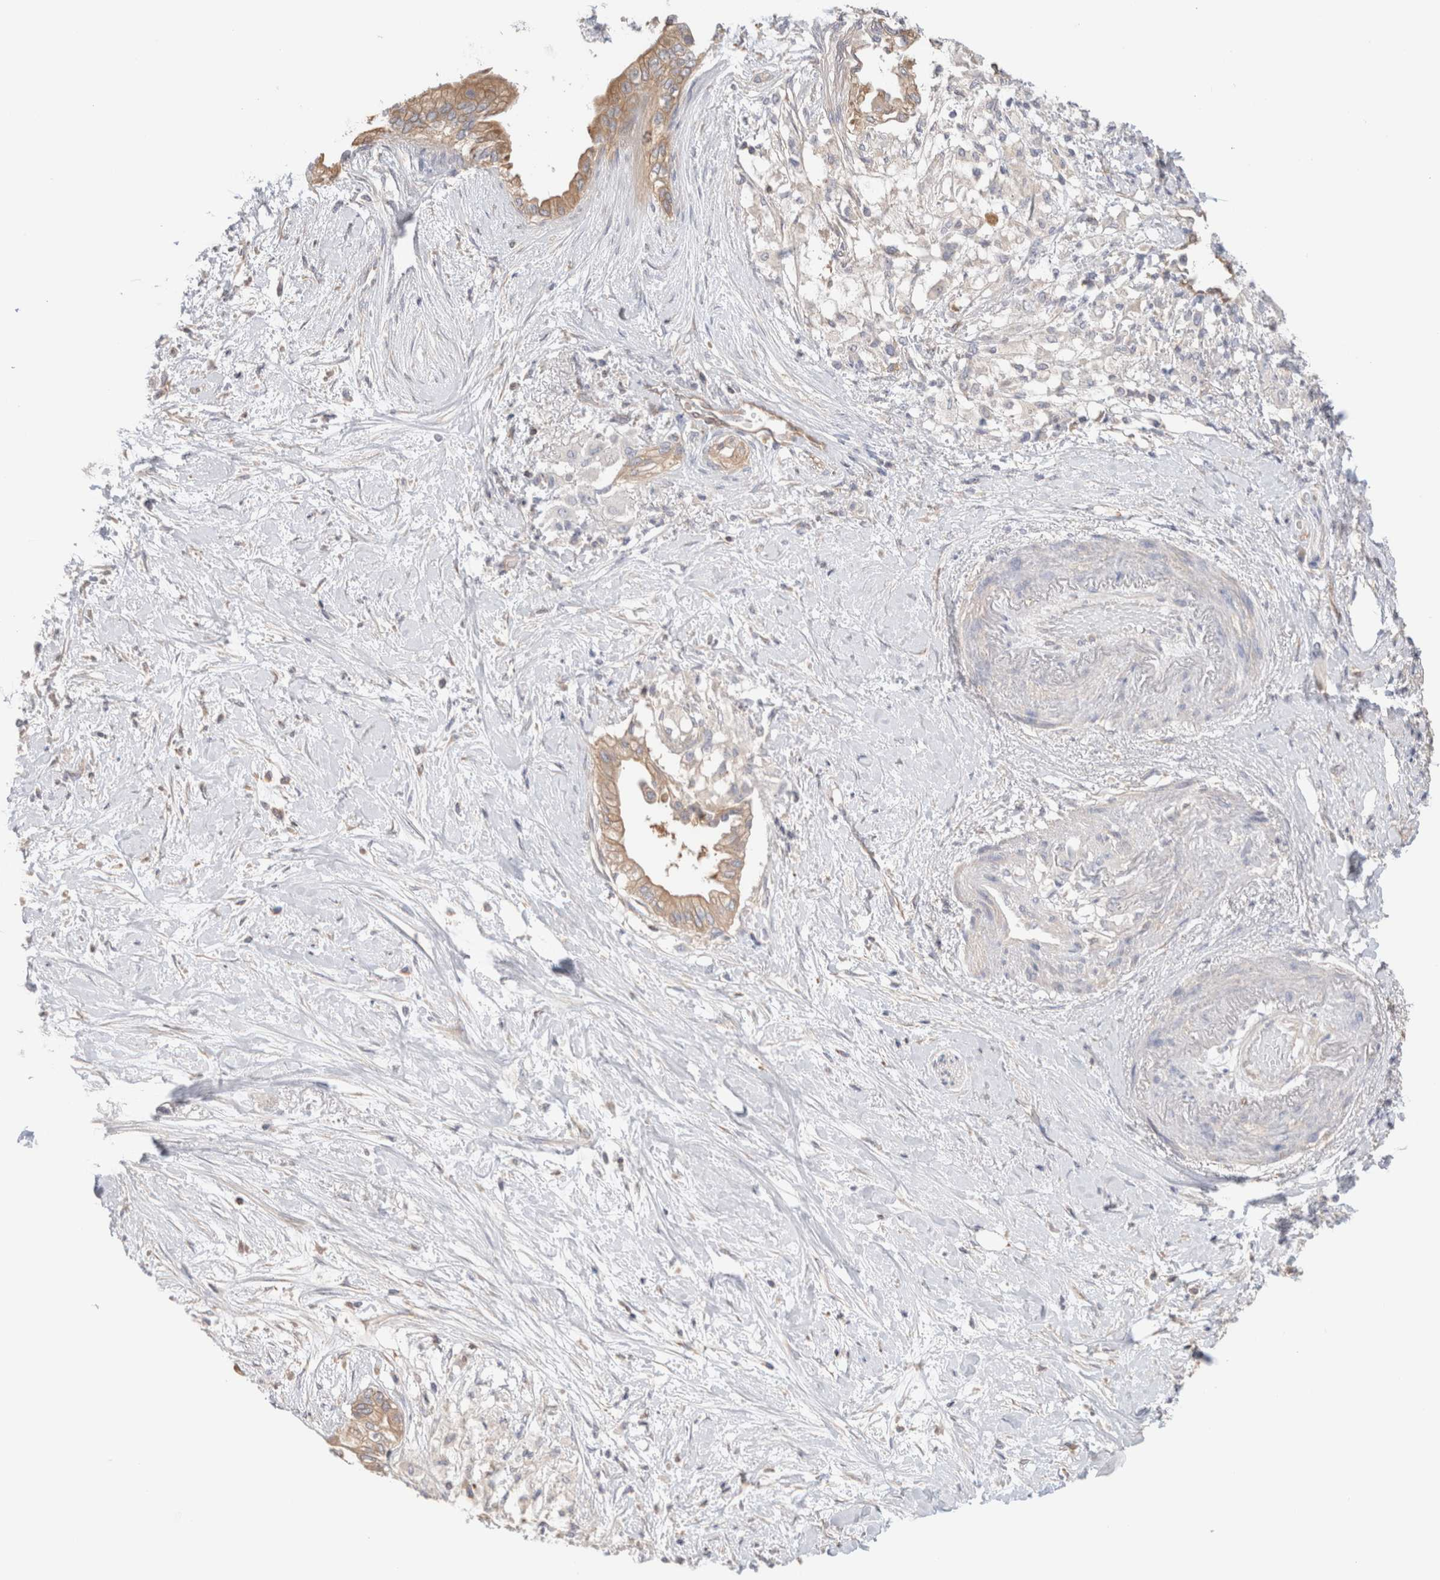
{"staining": {"intensity": "weak", "quantity": ">75%", "location": "cytoplasmic/membranous"}, "tissue": "pancreatic cancer", "cell_type": "Tumor cells", "image_type": "cancer", "snomed": [{"axis": "morphology", "description": "Normal tissue, NOS"}, {"axis": "morphology", "description": "Adenocarcinoma, NOS"}, {"axis": "topography", "description": "Pancreas"}, {"axis": "topography", "description": "Duodenum"}], "caption": "Tumor cells exhibit low levels of weak cytoplasmic/membranous staining in about >75% of cells in human pancreatic adenocarcinoma.", "gene": "CAPN2", "patient": {"sex": "female", "age": 60}}